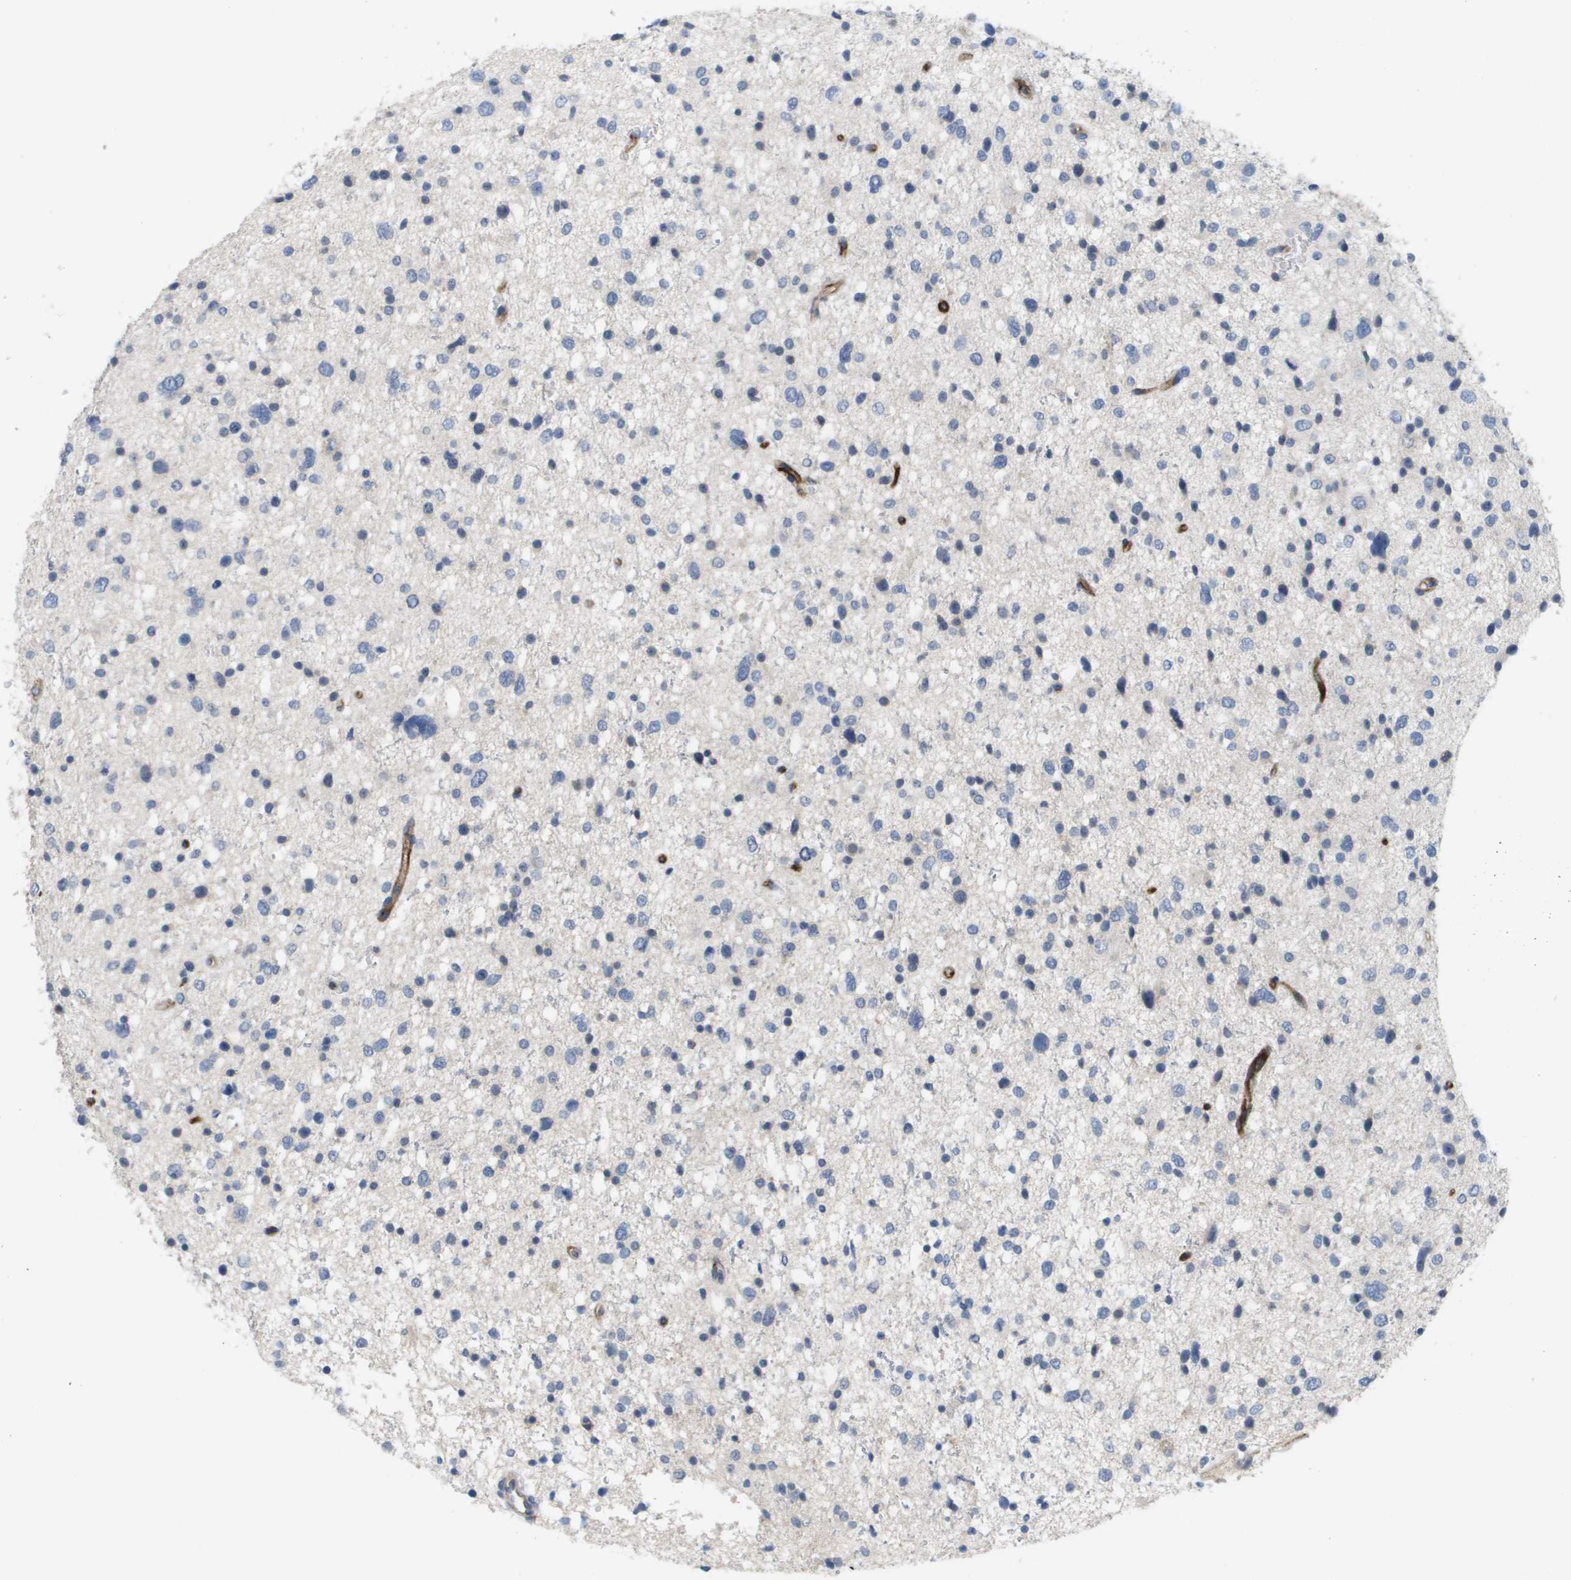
{"staining": {"intensity": "negative", "quantity": "none", "location": "none"}, "tissue": "glioma", "cell_type": "Tumor cells", "image_type": "cancer", "snomed": [{"axis": "morphology", "description": "Glioma, malignant, Low grade"}, {"axis": "topography", "description": "Brain"}], "caption": "Malignant low-grade glioma was stained to show a protein in brown. There is no significant expression in tumor cells.", "gene": "ANGPT2", "patient": {"sex": "female", "age": 37}}